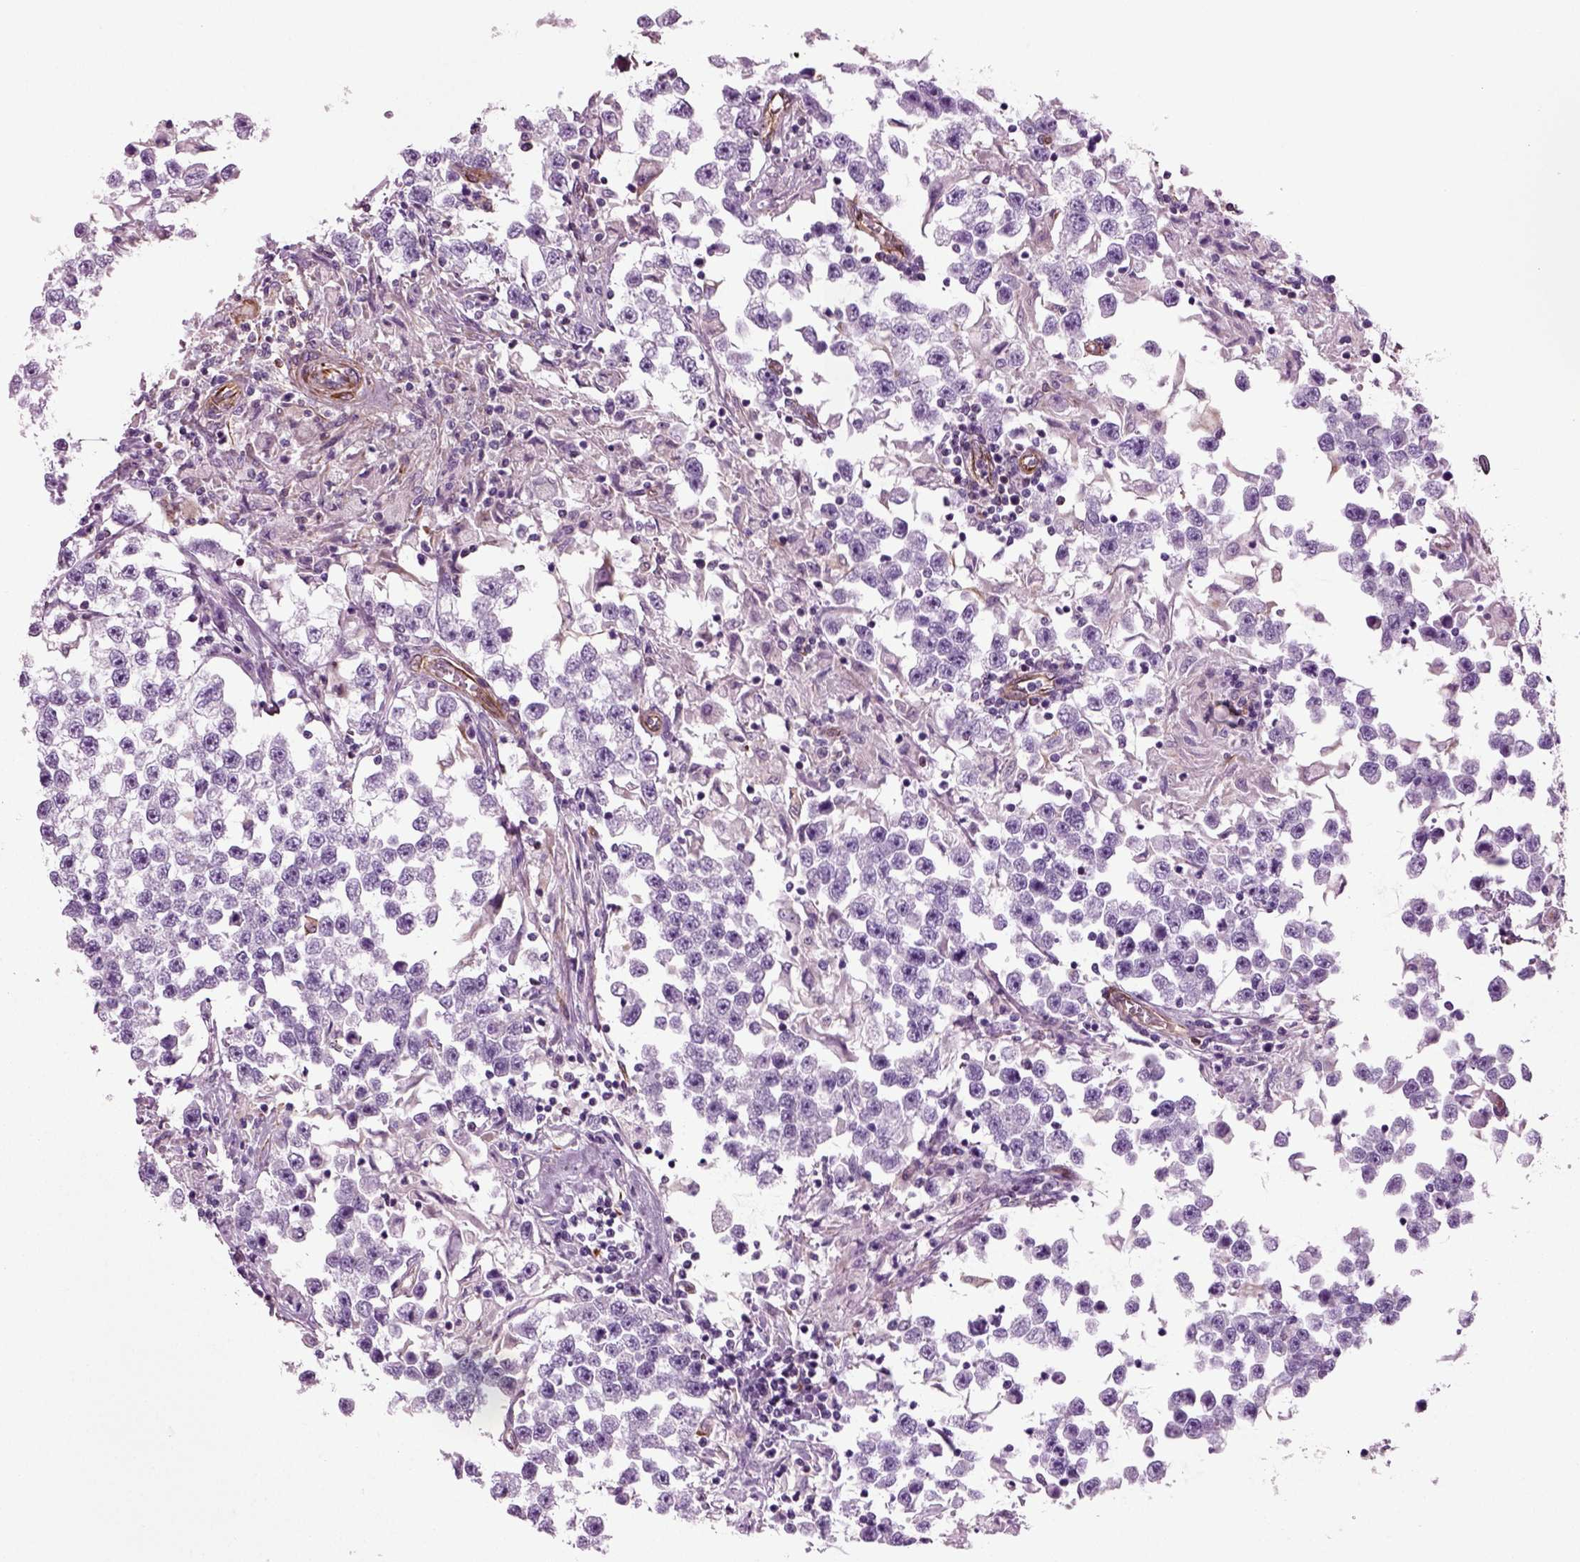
{"staining": {"intensity": "strong", "quantity": "<25%", "location": "cytoplasmic/membranous"}, "tissue": "testis cancer", "cell_type": "Tumor cells", "image_type": "cancer", "snomed": [{"axis": "morphology", "description": "Seminoma, NOS"}, {"axis": "topography", "description": "Testis"}], "caption": "Immunohistochemical staining of human testis cancer shows strong cytoplasmic/membranous protein staining in approximately <25% of tumor cells. (Brightfield microscopy of DAB IHC at high magnification).", "gene": "ACER3", "patient": {"sex": "male", "age": 46}}